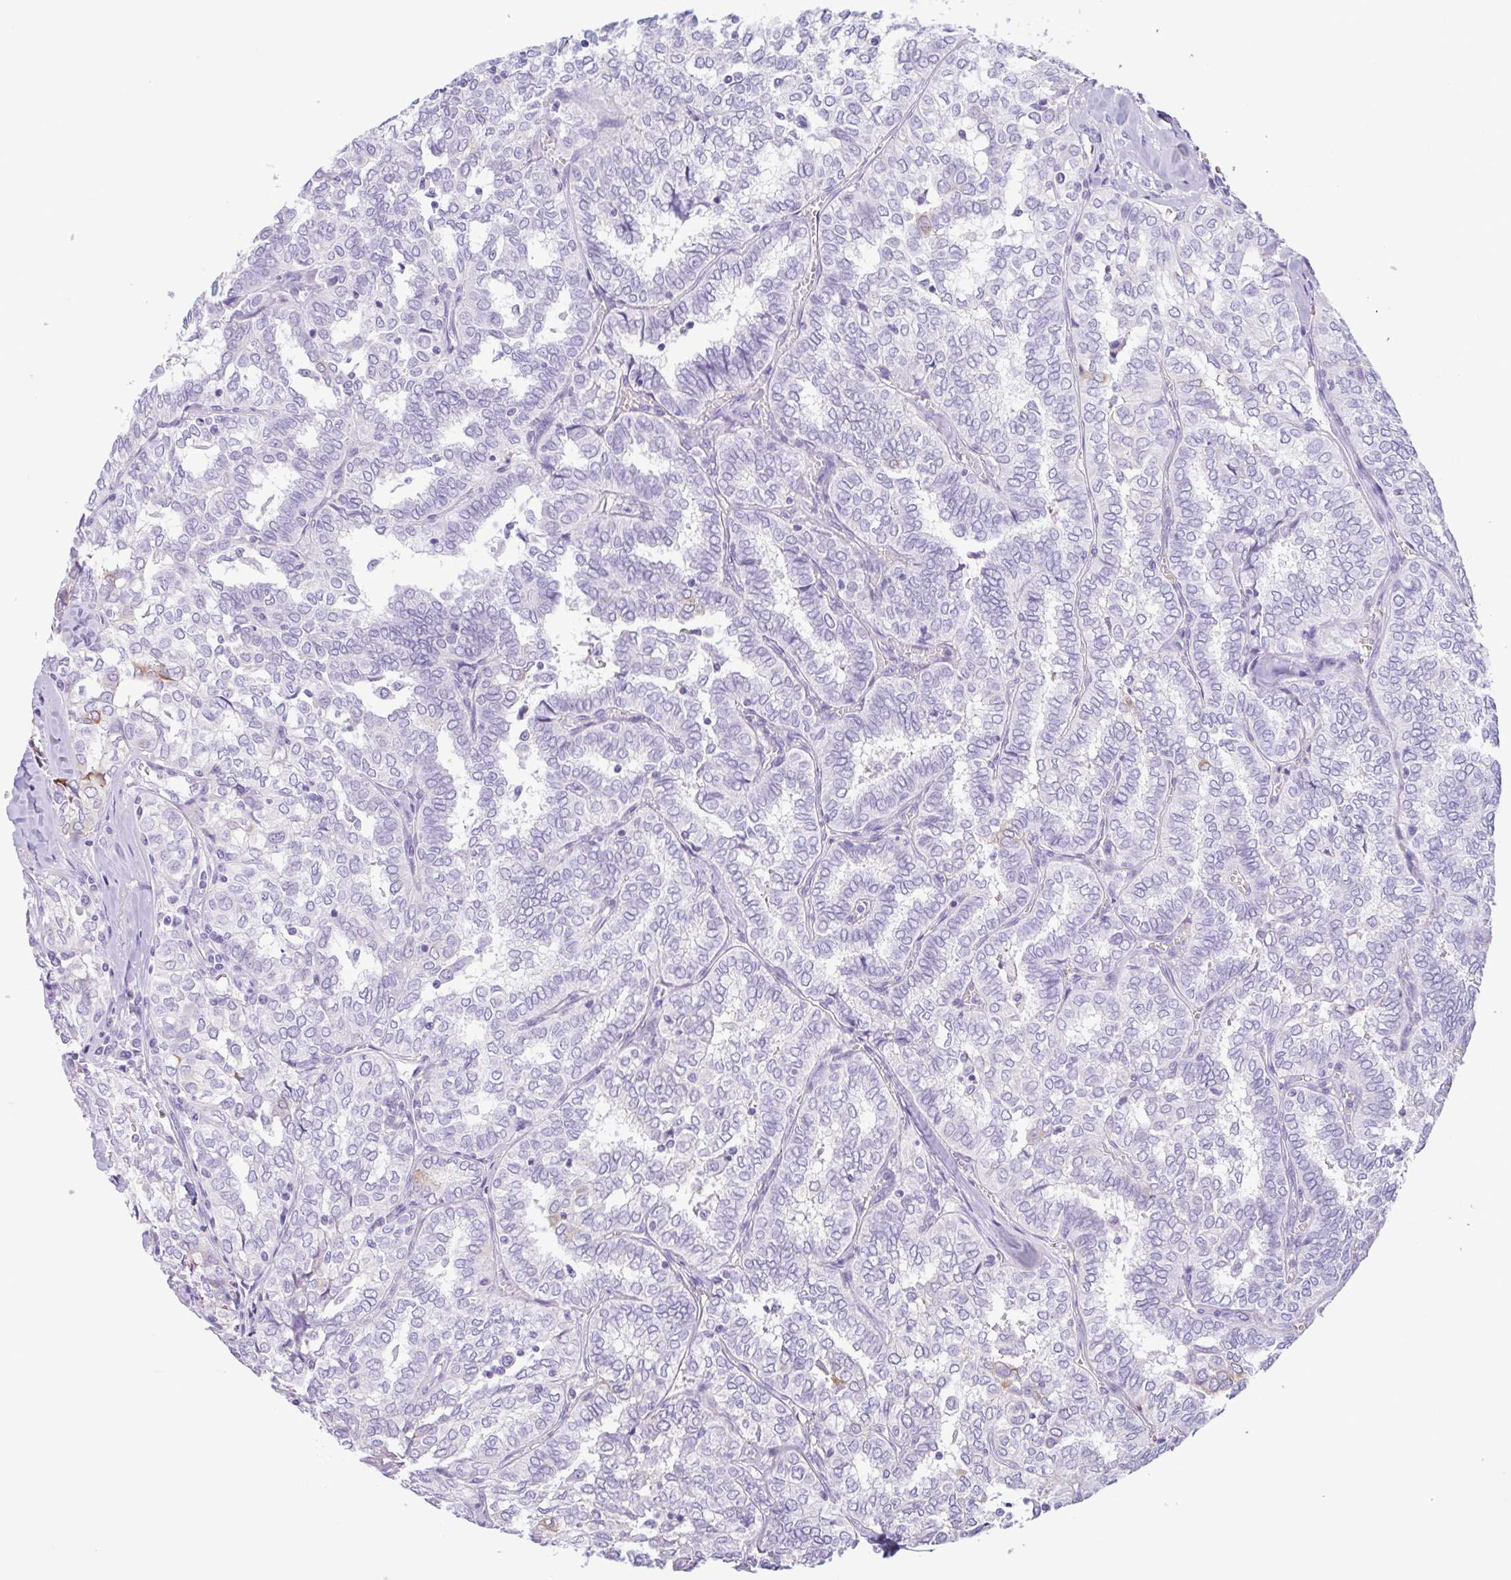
{"staining": {"intensity": "moderate", "quantity": "<25%", "location": "cytoplasmic/membranous"}, "tissue": "thyroid cancer", "cell_type": "Tumor cells", "image_type": "cancer", "snomed": [{"axis": "morphology", "description": "Papillary adenocarcinoma, NOS"}, {"axis": "topography", "description": "Thyroid gland"}], "caption": "Immunohistochemistry (IHC) of human thyroid cancer demonstrates low levels of moderate cytoplasmic/membranous staining in about <25% of tumor cells. The protein is stained brown, and the nuclei are stained in blue (DAB IHC with brightfield microscopy, high magnification).", "gene": "CTSE", "patient": {"sex": "female", "age": 30}}